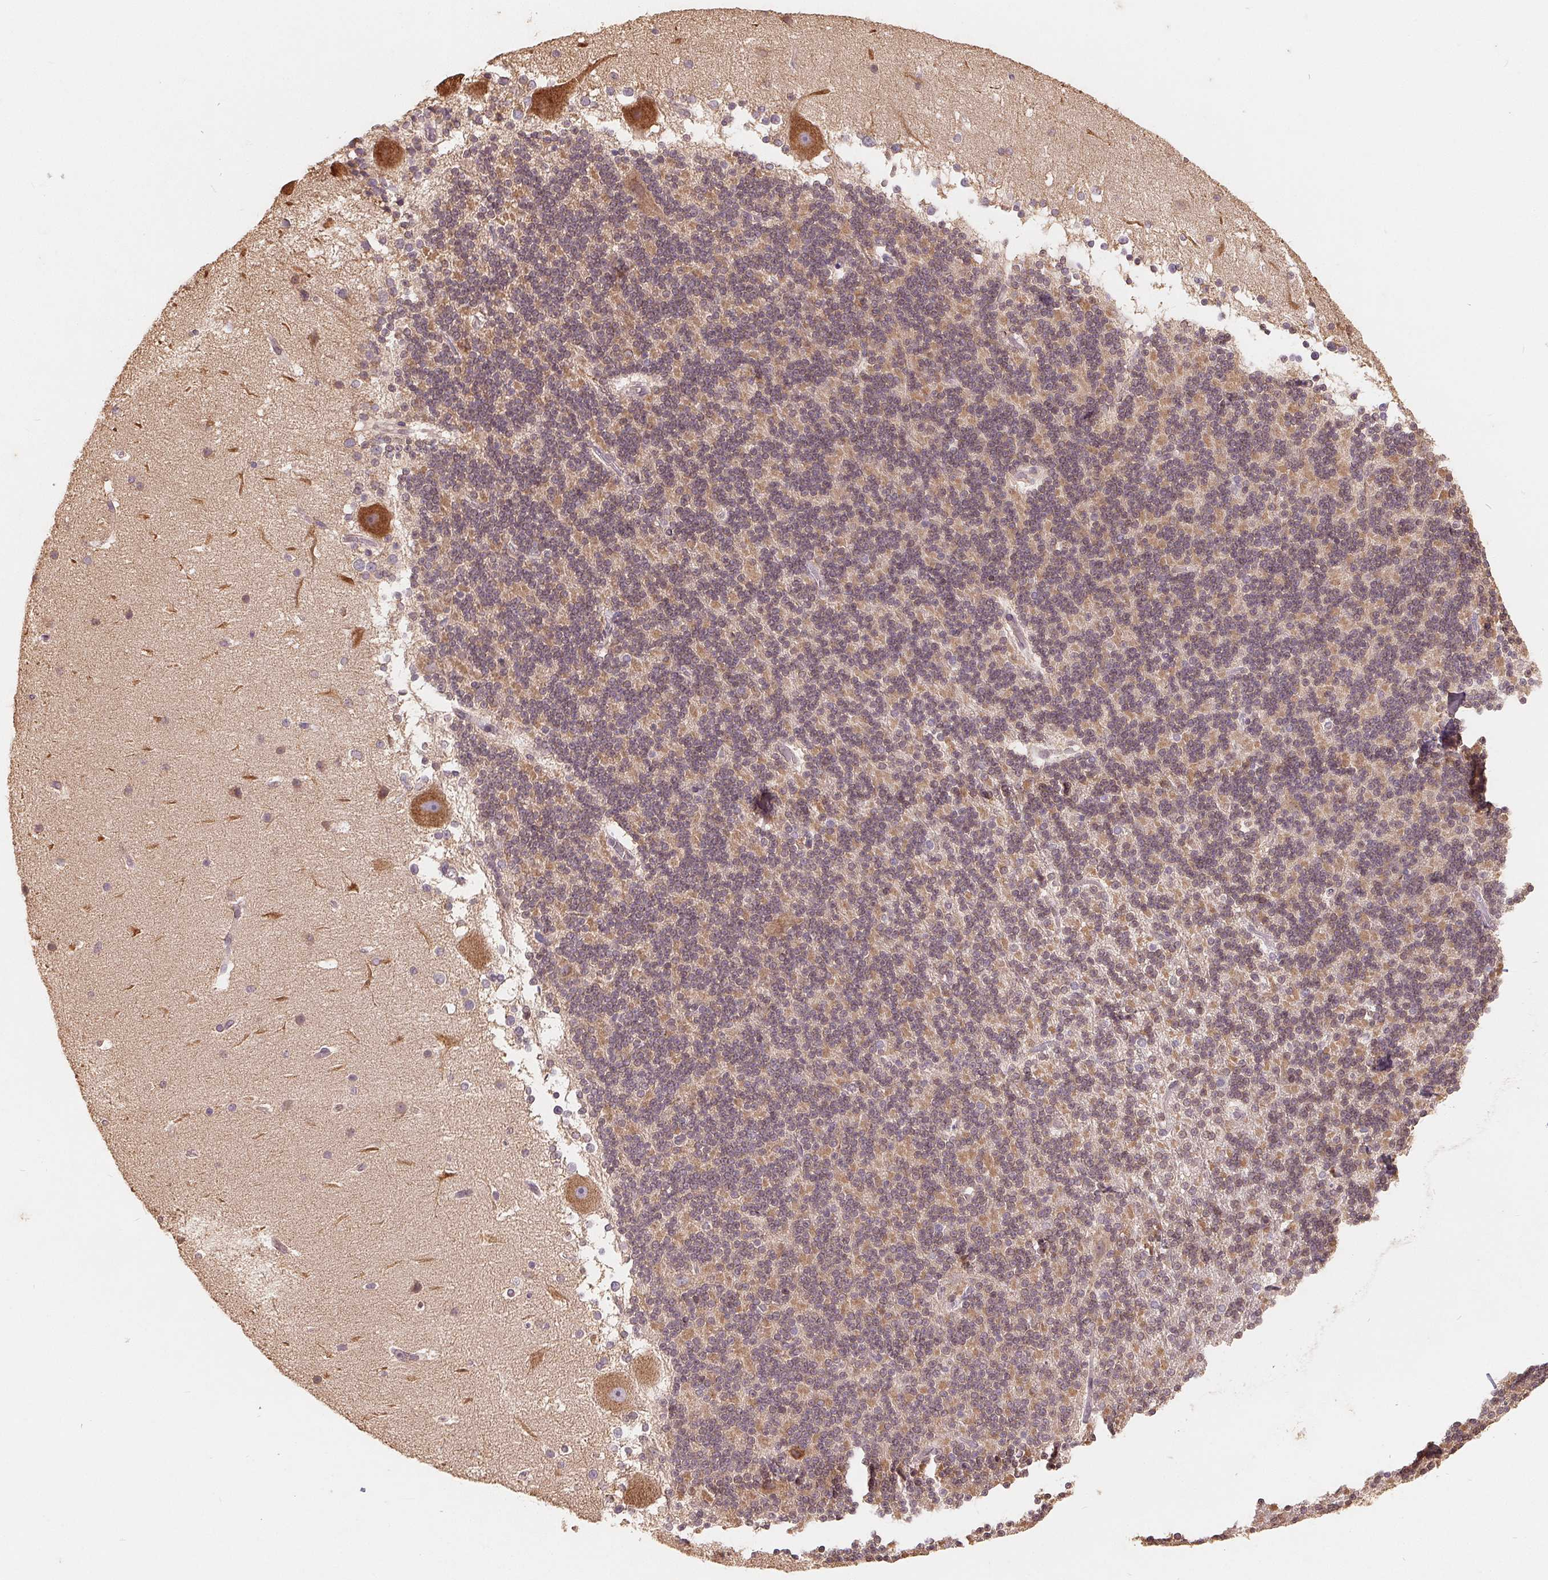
{"staining": {"intensity": "weak", "quantity": ">75%", "location": "cytoplasmic/membranous"}, "tissue": "cerebellum", "cell_type": "Cells in granular layer", "image_type": "normal", "snomed": [{"axis": "morphology", "description": "Normal tissue, NOS"}, {"axis": "topography", "description": "Cerebellum"}], "caption": "This photomicrograph demonstrates benign cerebellum stained with immunohistochemistry to label a protein in brown. The cytoplasmic/membranous of cells in granular layer show weak positivity for the protein. Nuclei are counter-stained blue.", "gene": "CDIPT", "patient": {"sex": "female", "age": 19}}